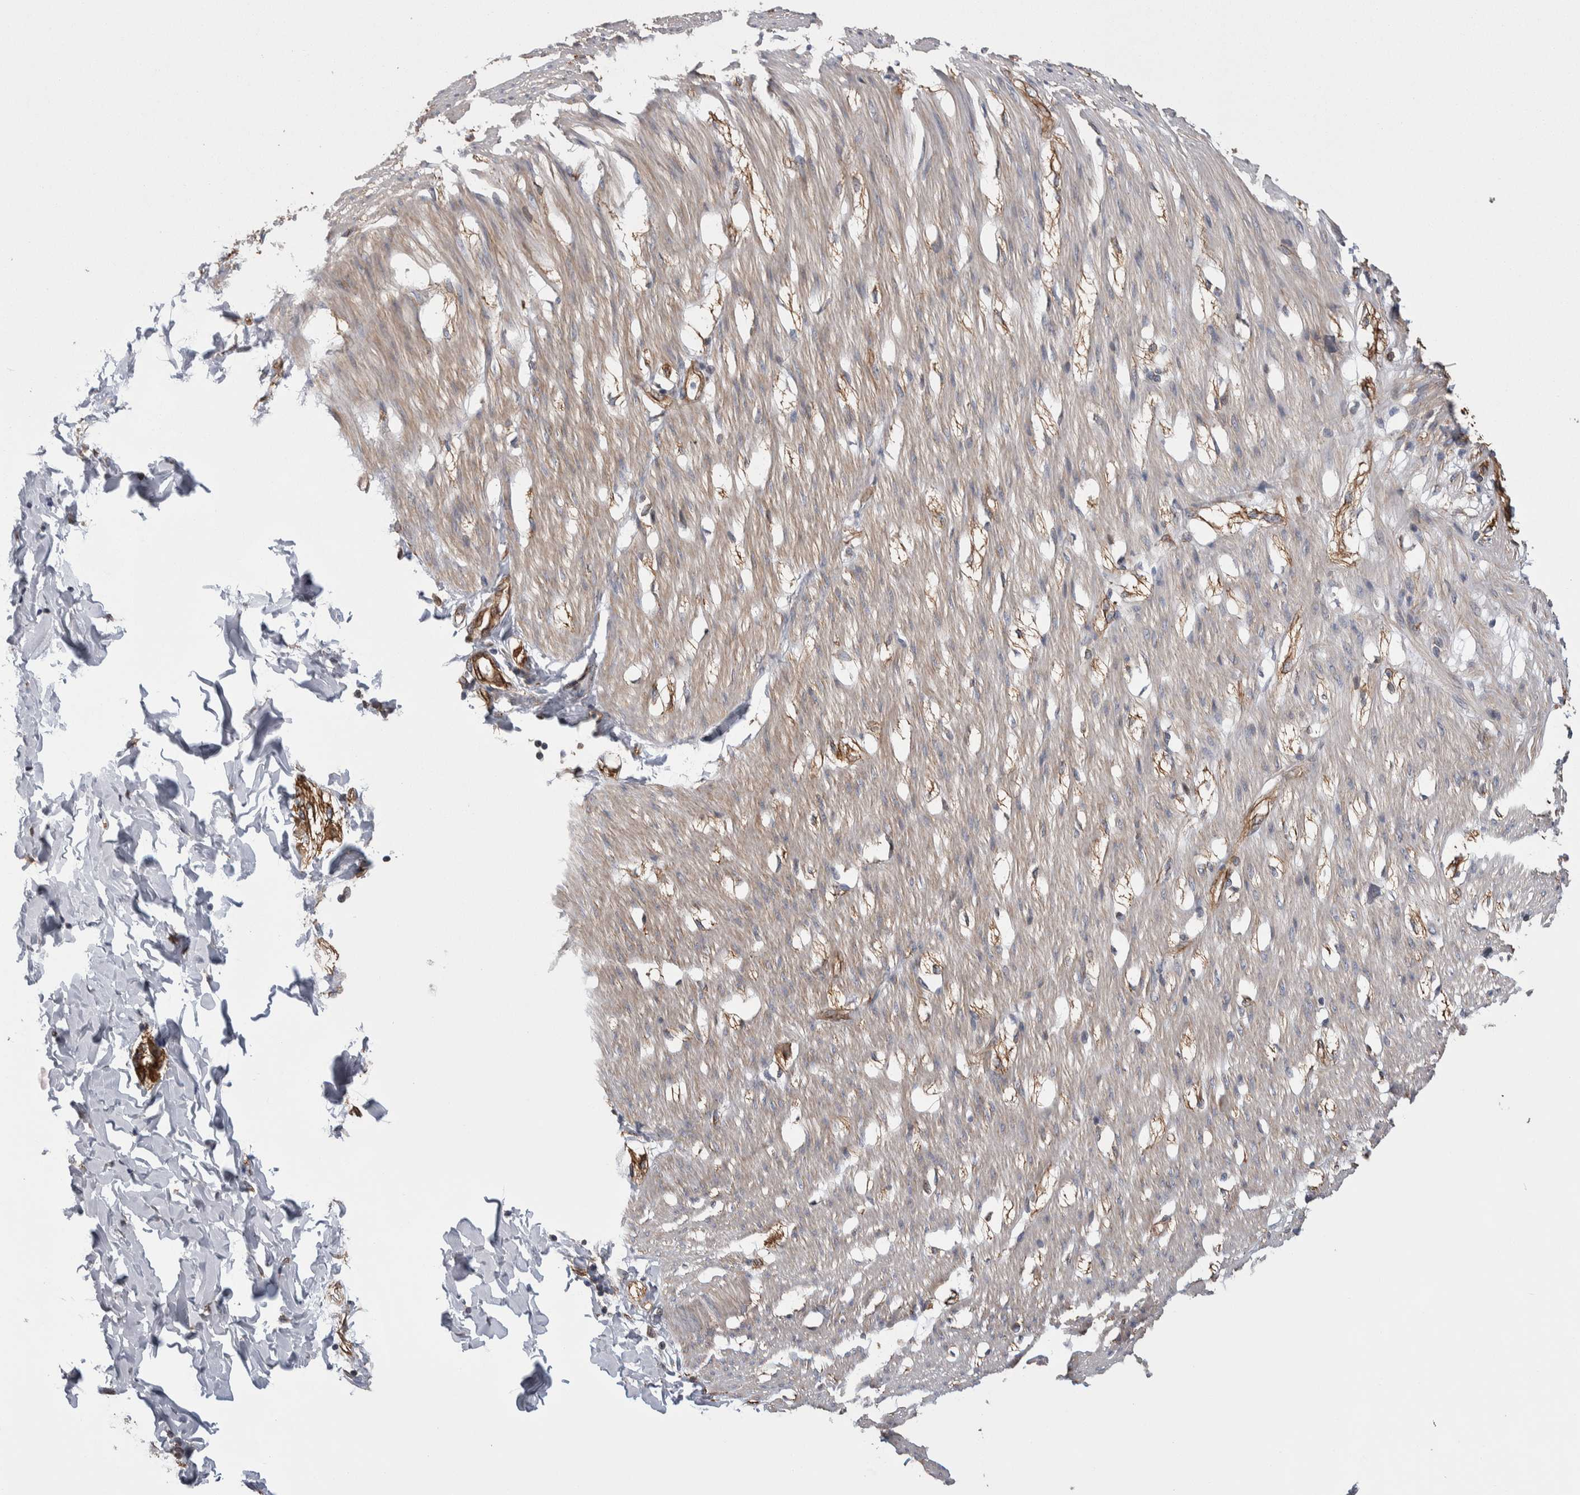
{"staining": {"intensity": "weak", "quantity": "25%-75%", "location": "cytoplasmic/membranous"}, "tissue": "smooth muscle", "cell_type": "Smooth muscle cells", "image_type": "normal", "snomed": [{"axis": "morphology", "description": "Normal tissue, NOS"}, {"axis": "morphology", "description": "Adenocarcinoma, NOS"}, {"axis": "topography", "description": "Smooth muscle"}, {"axis": "topography", "description": "Colon"}], "caption": "This image reveals IHC staining of unremarkable human smooth muscle, with low weak cytoplasmic/membranous staining in about 25%-75% of smooth muscle cells.", "gene": "KIF12", "patient": {"sex": "male", "age": 14}}